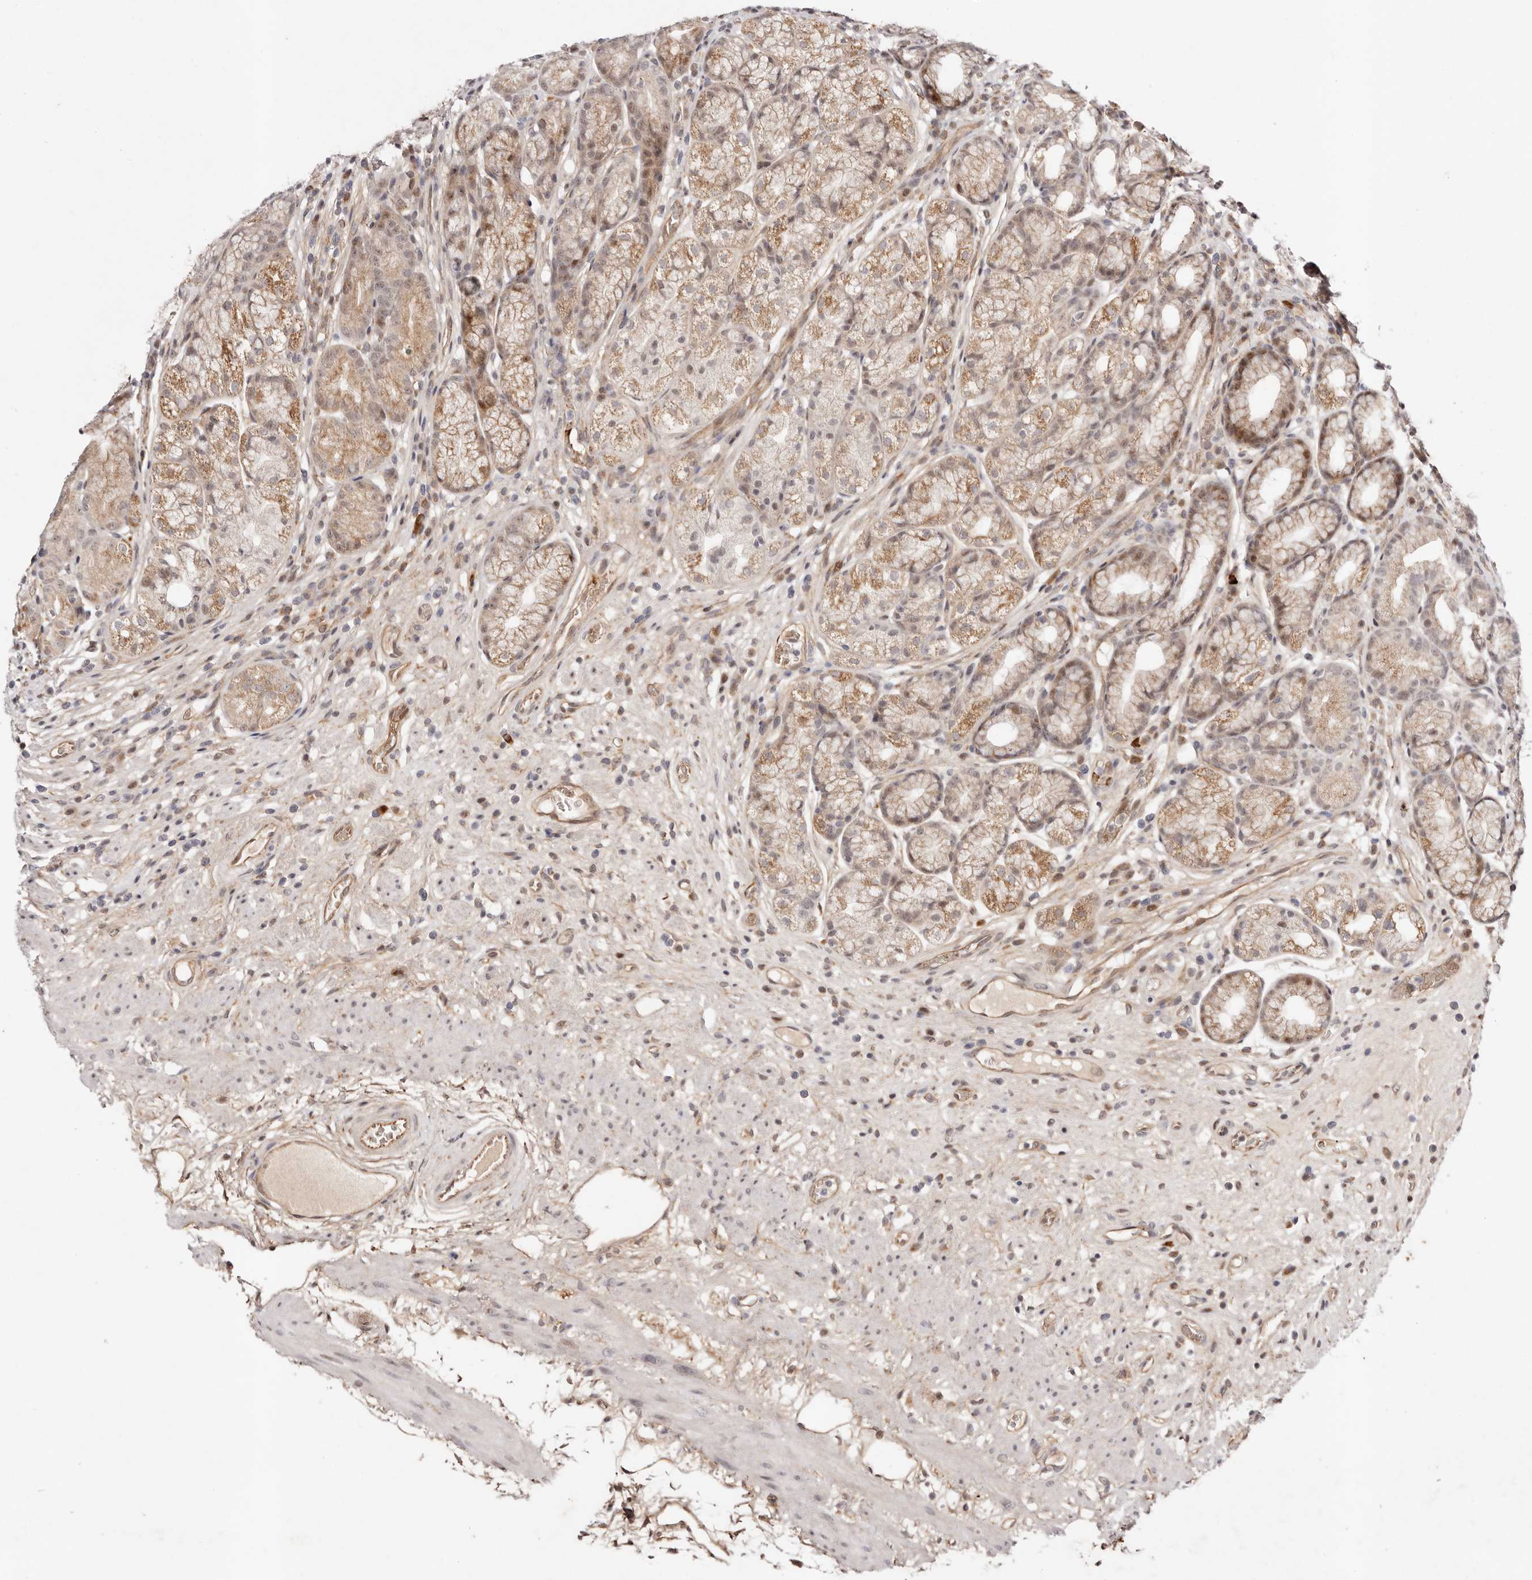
{"staining": {"intensity": "strong", "quantity": ">75%", "location": "cytoplasmic/membranous"}, "tissue": "stomach", "cell_type": "Glandular cells", "image_type": "normal", "snomed": [{"axis": "morphology", "description": "Normal tissue, NOS"}, {"axis": "topography", "description": "Stomach"}], "caption": "Immunohistochemical staining of benign human stomach exhibits strong cytoplasmic/membranous protein positivity in about >75% of glandular cells.", "gene": "WRN", "patient": {"sex": "male", "age": 57}}